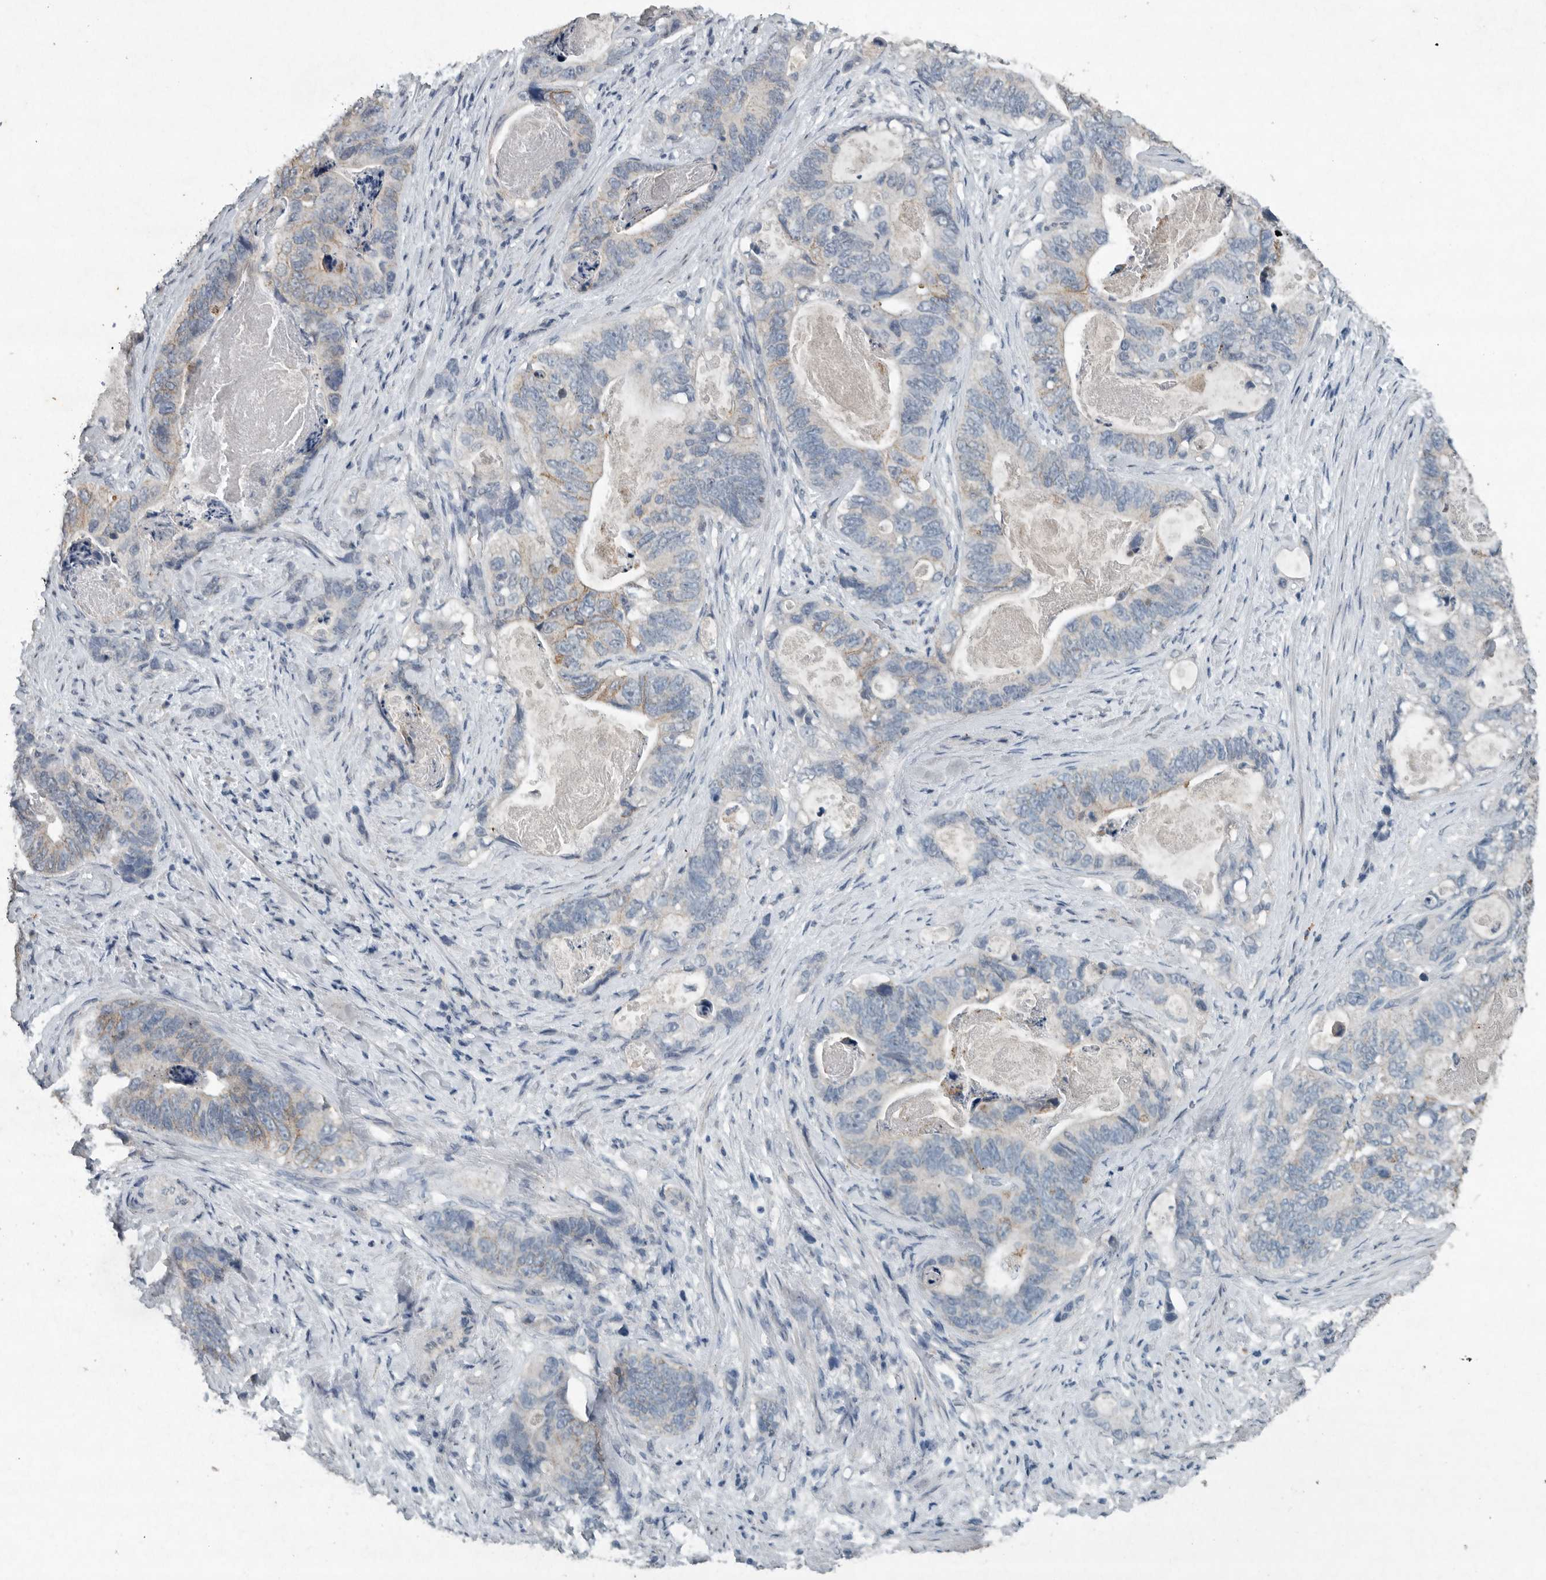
{"staining": {"intensity": "weak", "quantity": "<25%", "location": "cytoplasmic/membranous"}, "tissue": "stomach cancer", "cell_type": "Tumor cells", "image_type": "cancer", "snomed": [{"axis": "morphology", "description": "Normal tissue, NOS"}, {"axis": "morphology", "description": "Adenocarcinoma, NOS"}, {"axis": "topography", "description": "Stomach"}], "caption": "Adenocarcinoma (stomach) was stained to show a protein in brown. There is no significant staining in tumor cells.", "gene": "IL20", "patient": {"sex": "female", "age": 89}}